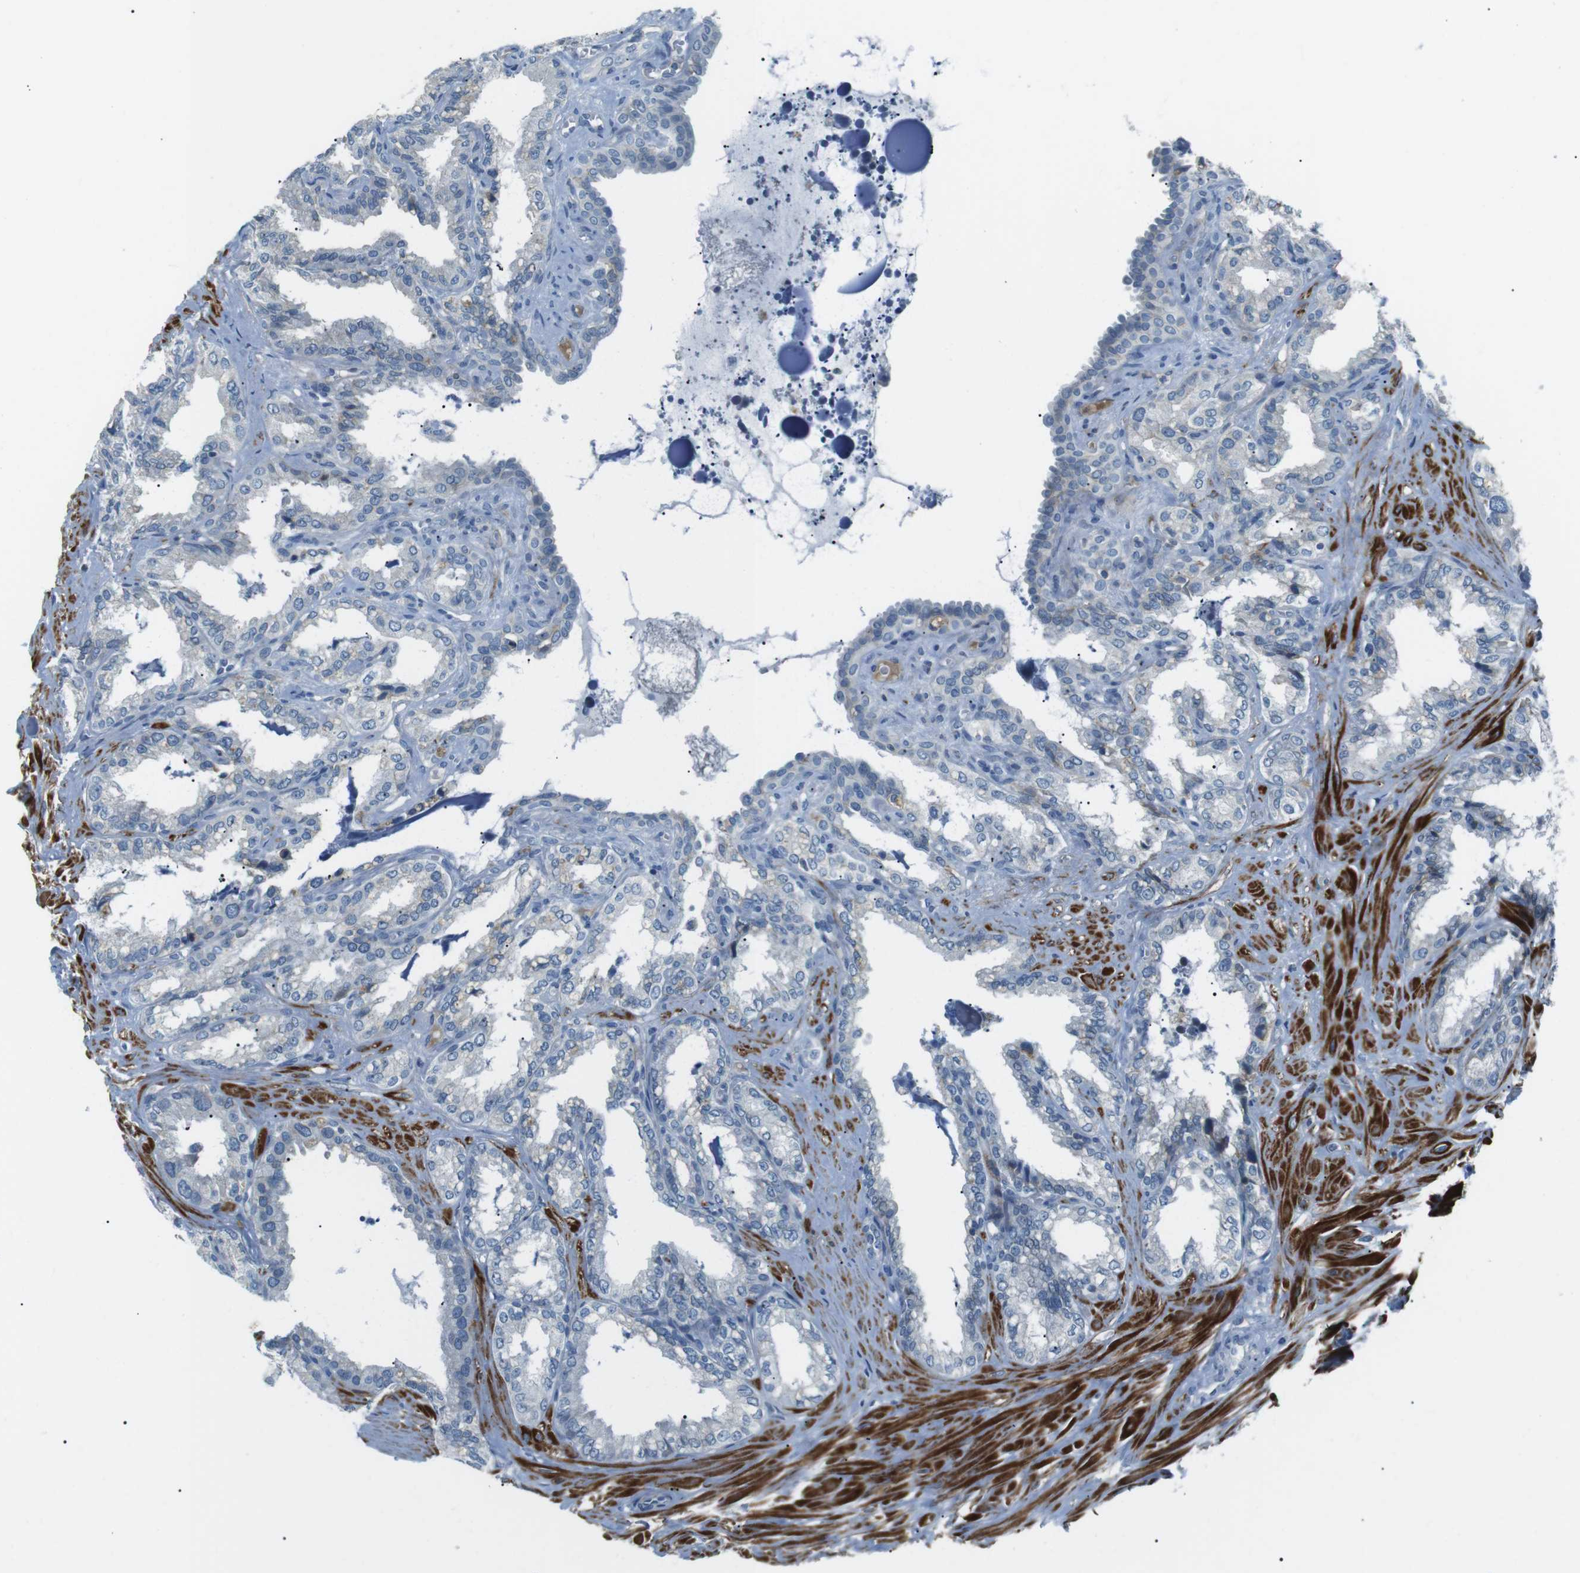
{"staining": {"intensity": "negative", "quantity": "none", "location": "none"}, "tissue": "seminal vesicle", "cell_type": "Glandular cells", "image_type": "normal", "snomed": [{"axis": "morphology", "description": "Normal tissue, NOS"}, {"axis": "topography", "description": "Seminal veicle"}], "caption": "This image is of normal seminal vesicle stained with IHC to label a protein in brown with the nuclei are counter-stained blue. There is no positivity in glandular cells. (DAB immunohistochemistry, high magnification).", "gene": "ARVCF", "patient": {"sex": "male", "age": 64}}